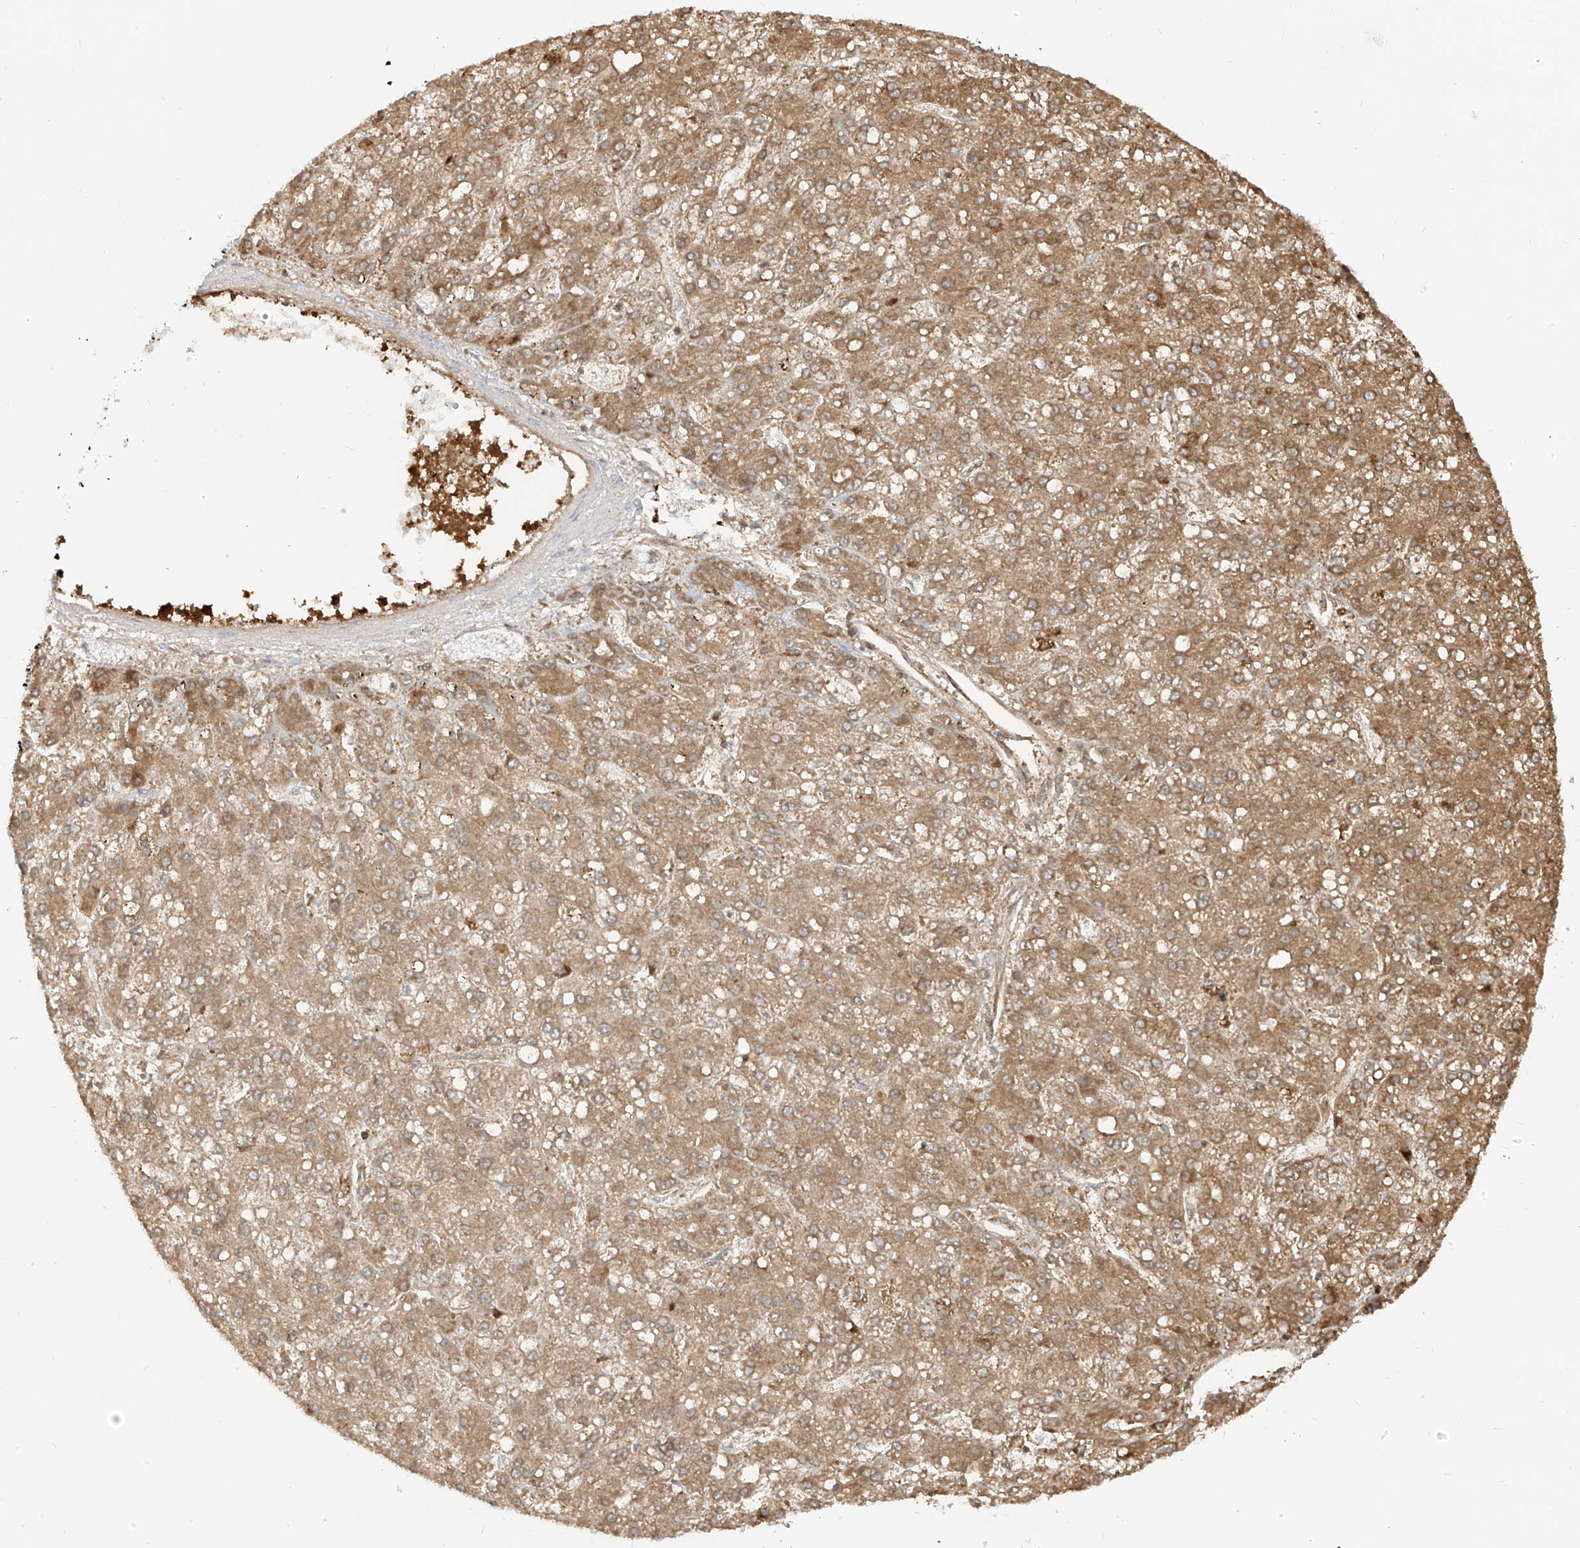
{"staining": {"intensity": "moderate", "quantity": ">75%", "location": "cytoplasmic/membranous"}, "tissue": "liver cancer", "cell_type": "Tumor cells", "image_type": "cancer", "snomed": [{"axis": "morphology", "description": "Carcinoma, Hepatocellular, NOS"}, {"axis": "topography", "description": "Liver"}], "caption": "Immunohistochemistry image of liver hepatocellular carcinoma stained for a protein (brown), which reveals medium levels of moderate cytoplasmic/membranous positivity in approximately >75% of tumor cells.", "gene": "ETHE1", "patient": {"sex": "male", "age": 67}}